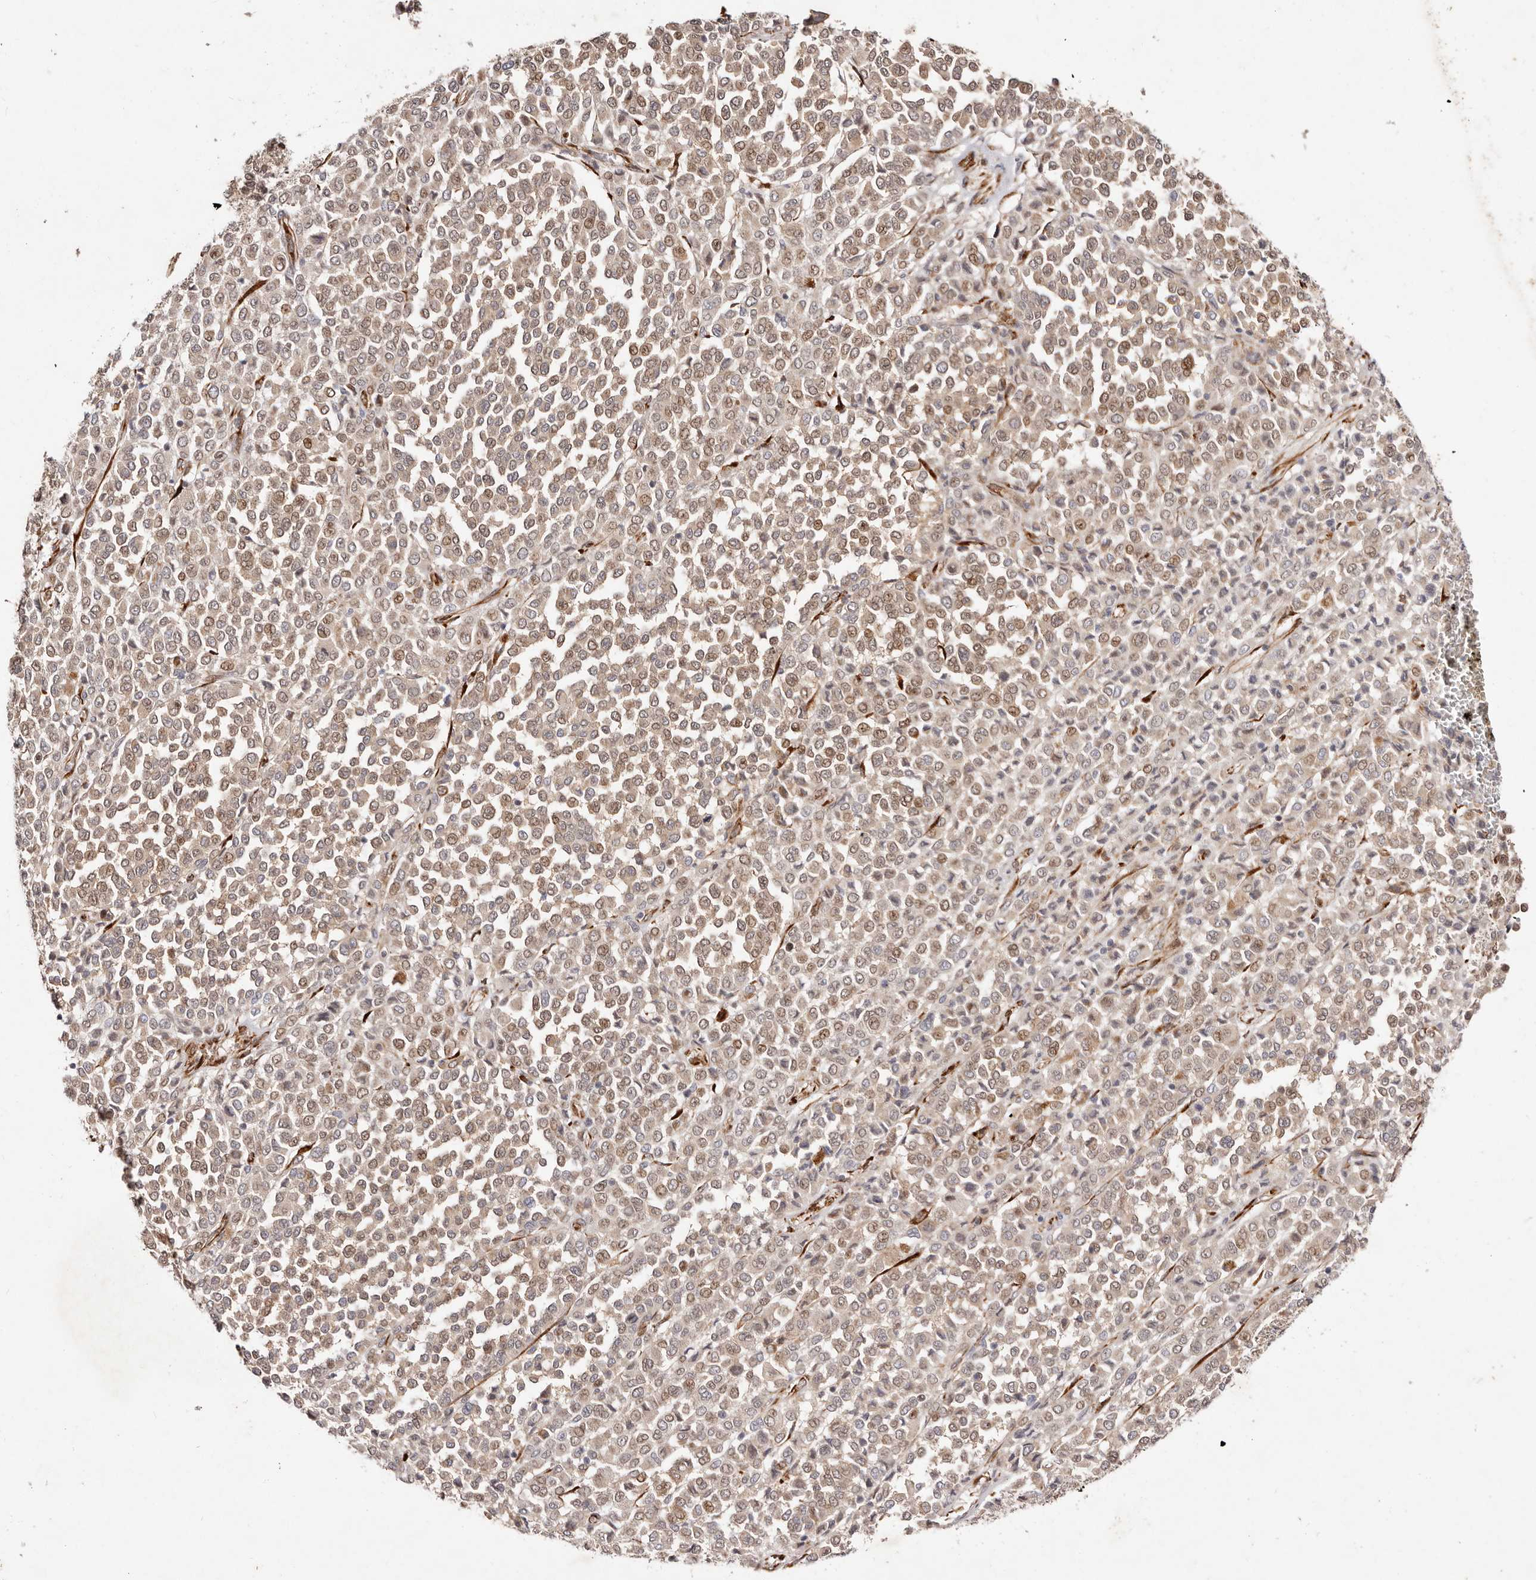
{"staining": {"intensity": "moderate", "quantity": ">75%", "location": "cytoplasmic/membranous,nuclear"}, "tissue": "melanoma", "cell_type": "Tumor cells", "image_type": "cancer", "snomed": [{"axis": "morphology", "description": "Malignant melanoma, Metastatic site"}, {"axis": "topography", "description": "Pancreas"}], "caption": "Protein expression analysis of human malignant melanoma (metastatic site) reveals moderate cytoplasmic/membranous and nuclear positivity in approximately >75% of tumor cells.", "gene": "BCL2L15", "patient": {"sex": "female", "age": 30}}